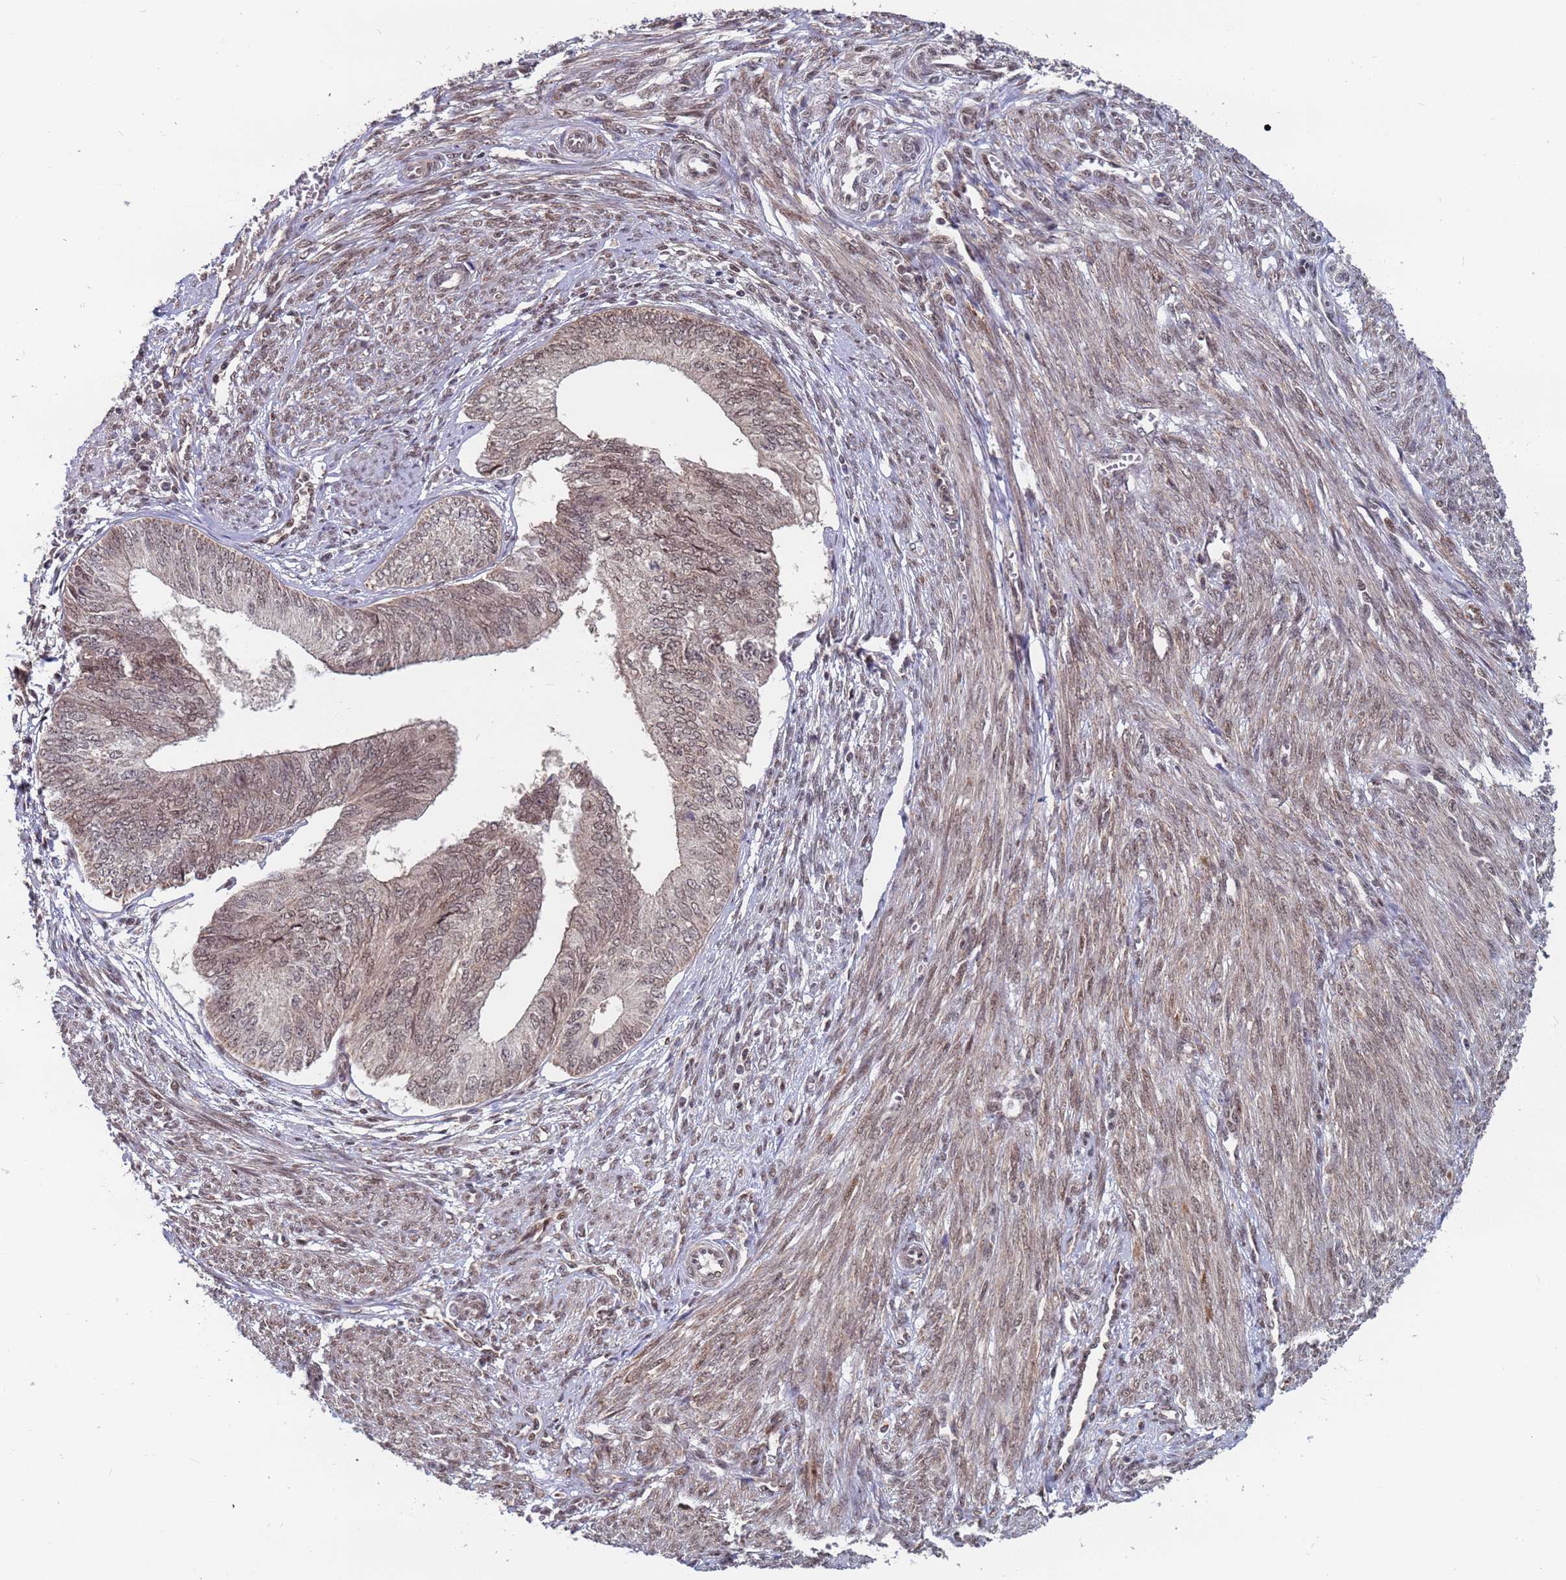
{"staining": {"intensity": "moderate", "quantity": "25%-75%", "location": "nuclear"}, "tissue": "endometrial cancer", "cell_type": "Tumor cells", "image_type": "cancer", "snomed": [{"axis": "morphology", "description": "Adenocarcinoma, NOS"}, {"axis": "topography", "description": "Endometrium"}], "caption": "Immunohistochemical staining of human adenocarcinoma (endometrial) reveals moderate nuclear protein positivity in about 25%-75% of tumor cells.", "gene": "DENND2B", "patient": {"sex": "female", "age": 68}}